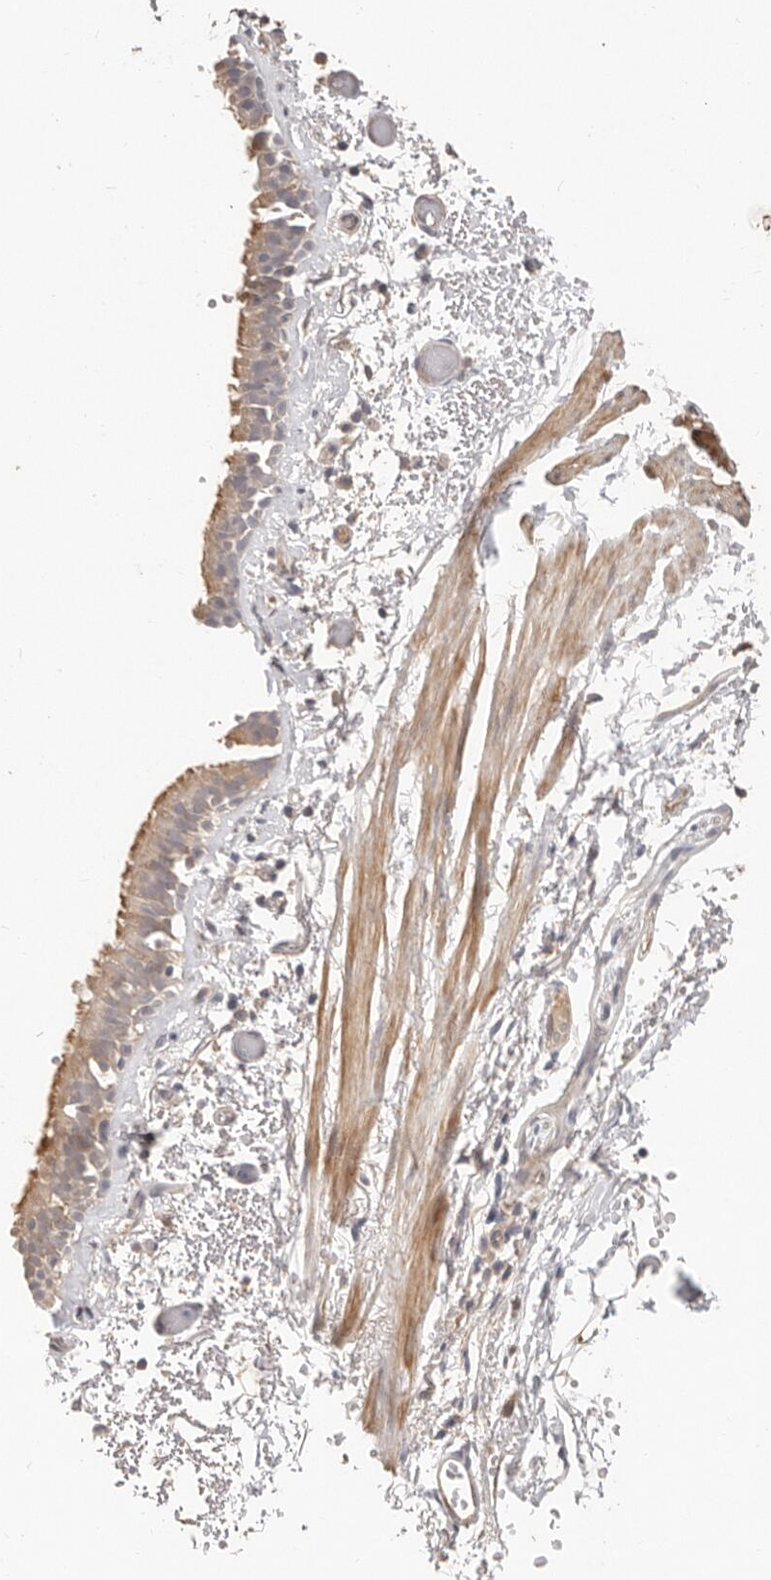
{"staining": {"intensity": "moderate", "quantity": ">75%", "location": "cytoplasmic/membranous"}, "tissue": "bronchus", "cell_type": "Respiratory epithelial cells", "image_type": "normal", "snomed": [{"axis": "morphology", "description": "Normal tissue, NOS"}, {"axis": "topography", "description": "Bronchus"}, {"axis": "topography", "description": "Lung"}], "caption": "A brown stain highlights moderate cytoplasmic/membranous expression of a protein in respiratory epithelial cells of benign human bronchus.", "gene": "MTFR2", "patient": {"sex": "male", "age": 56}}